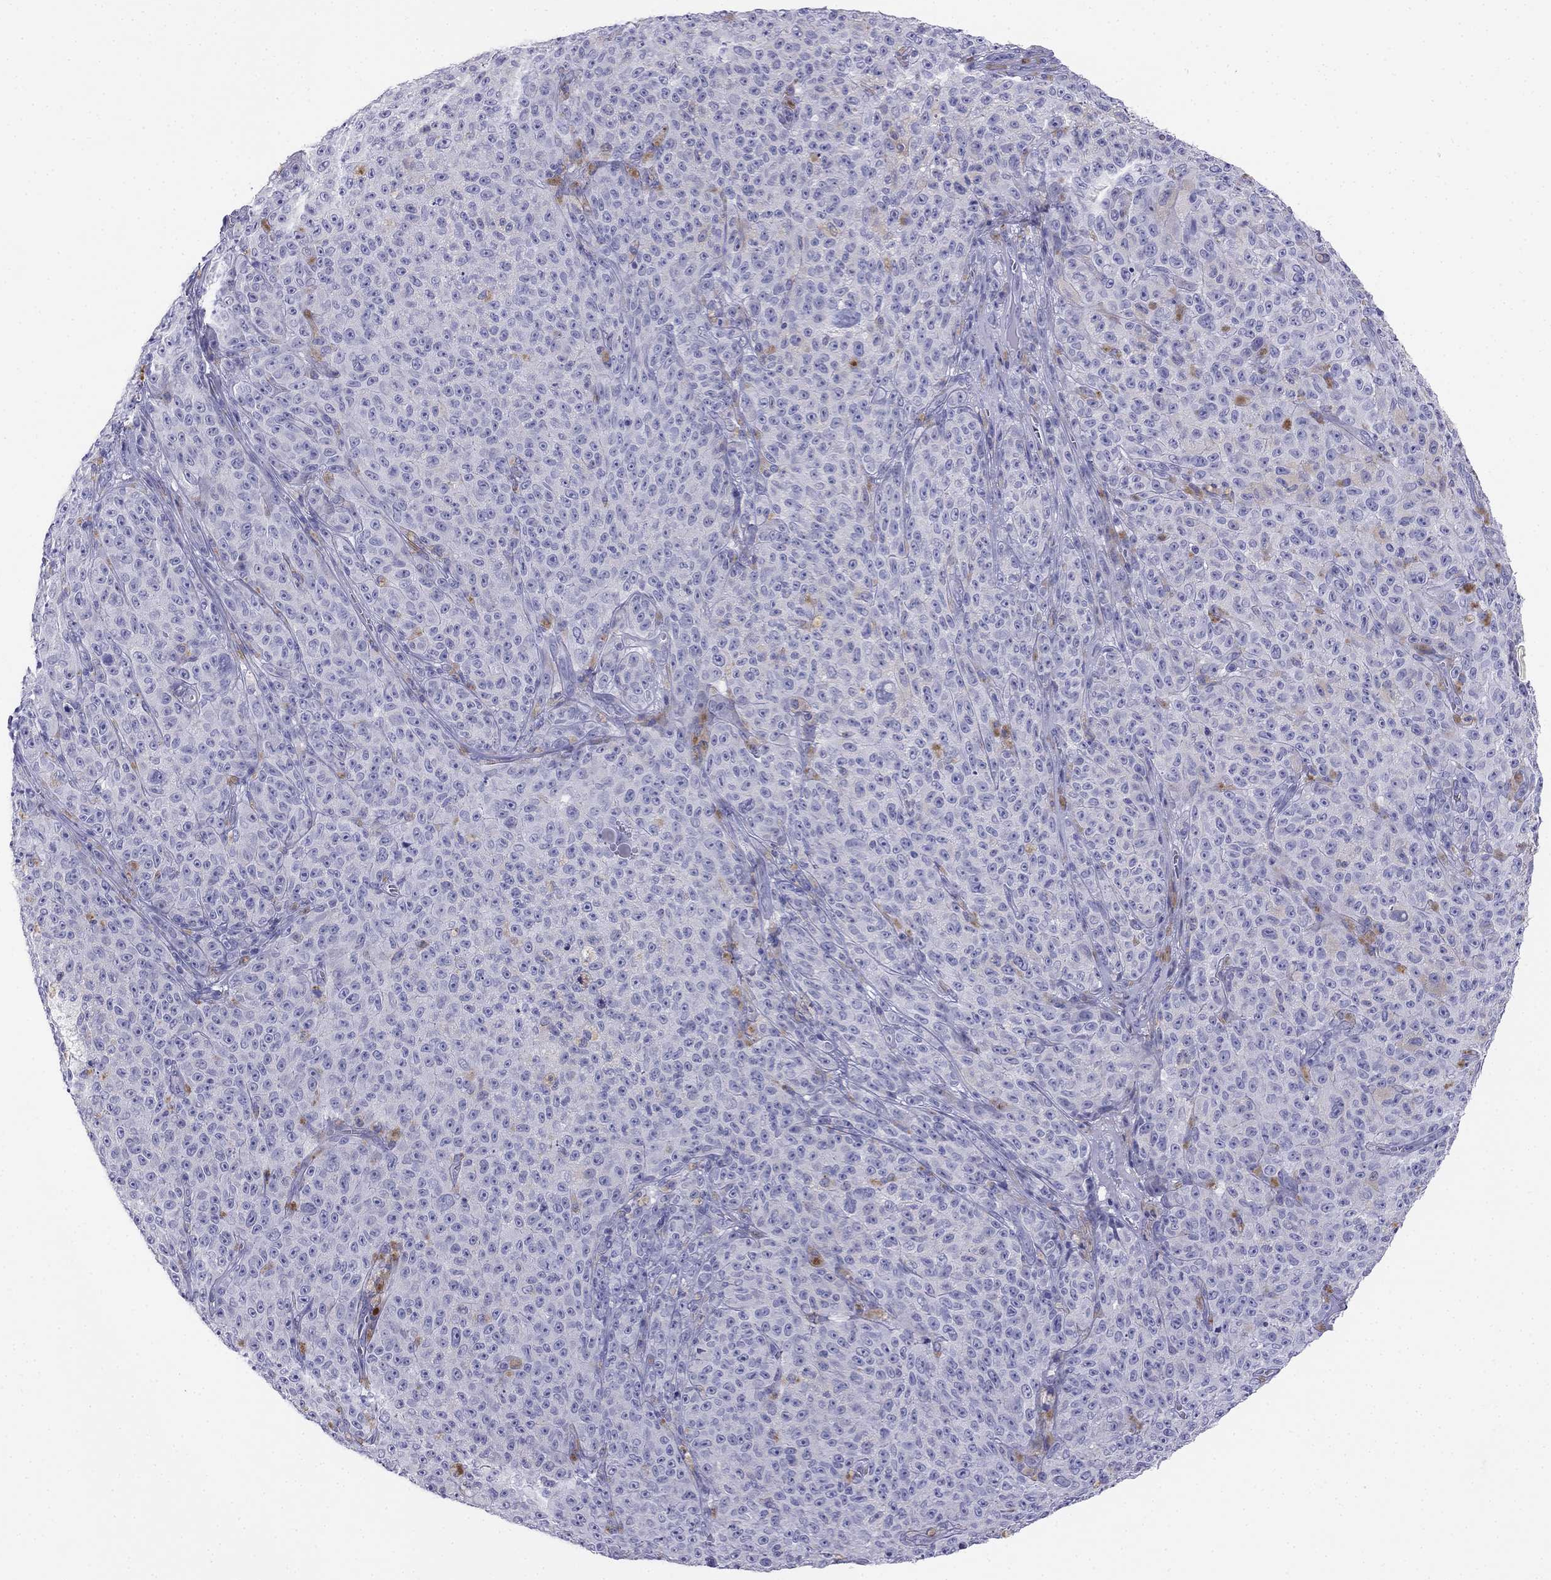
{"staining": {"intensity": "negative", "quantity": "none", "location": "none"}, "tissue": "melanoma", "cell_type": "Tumor cells", "image_type": "cancer", "snomed": [{"axis": "morphology", "description": "Malignant melanoma, NOS"}, {"axis": "topography", "description": "Skin"}], "caption": "Immunohistochemistry (IHC) histopathology image of neoplastic tissue: human malignant melanoma stained with DAB displays no significant protein expression in tumor cells.", "gene": "ALOXE3", "patient": {"sex": "female", "age": 82}}